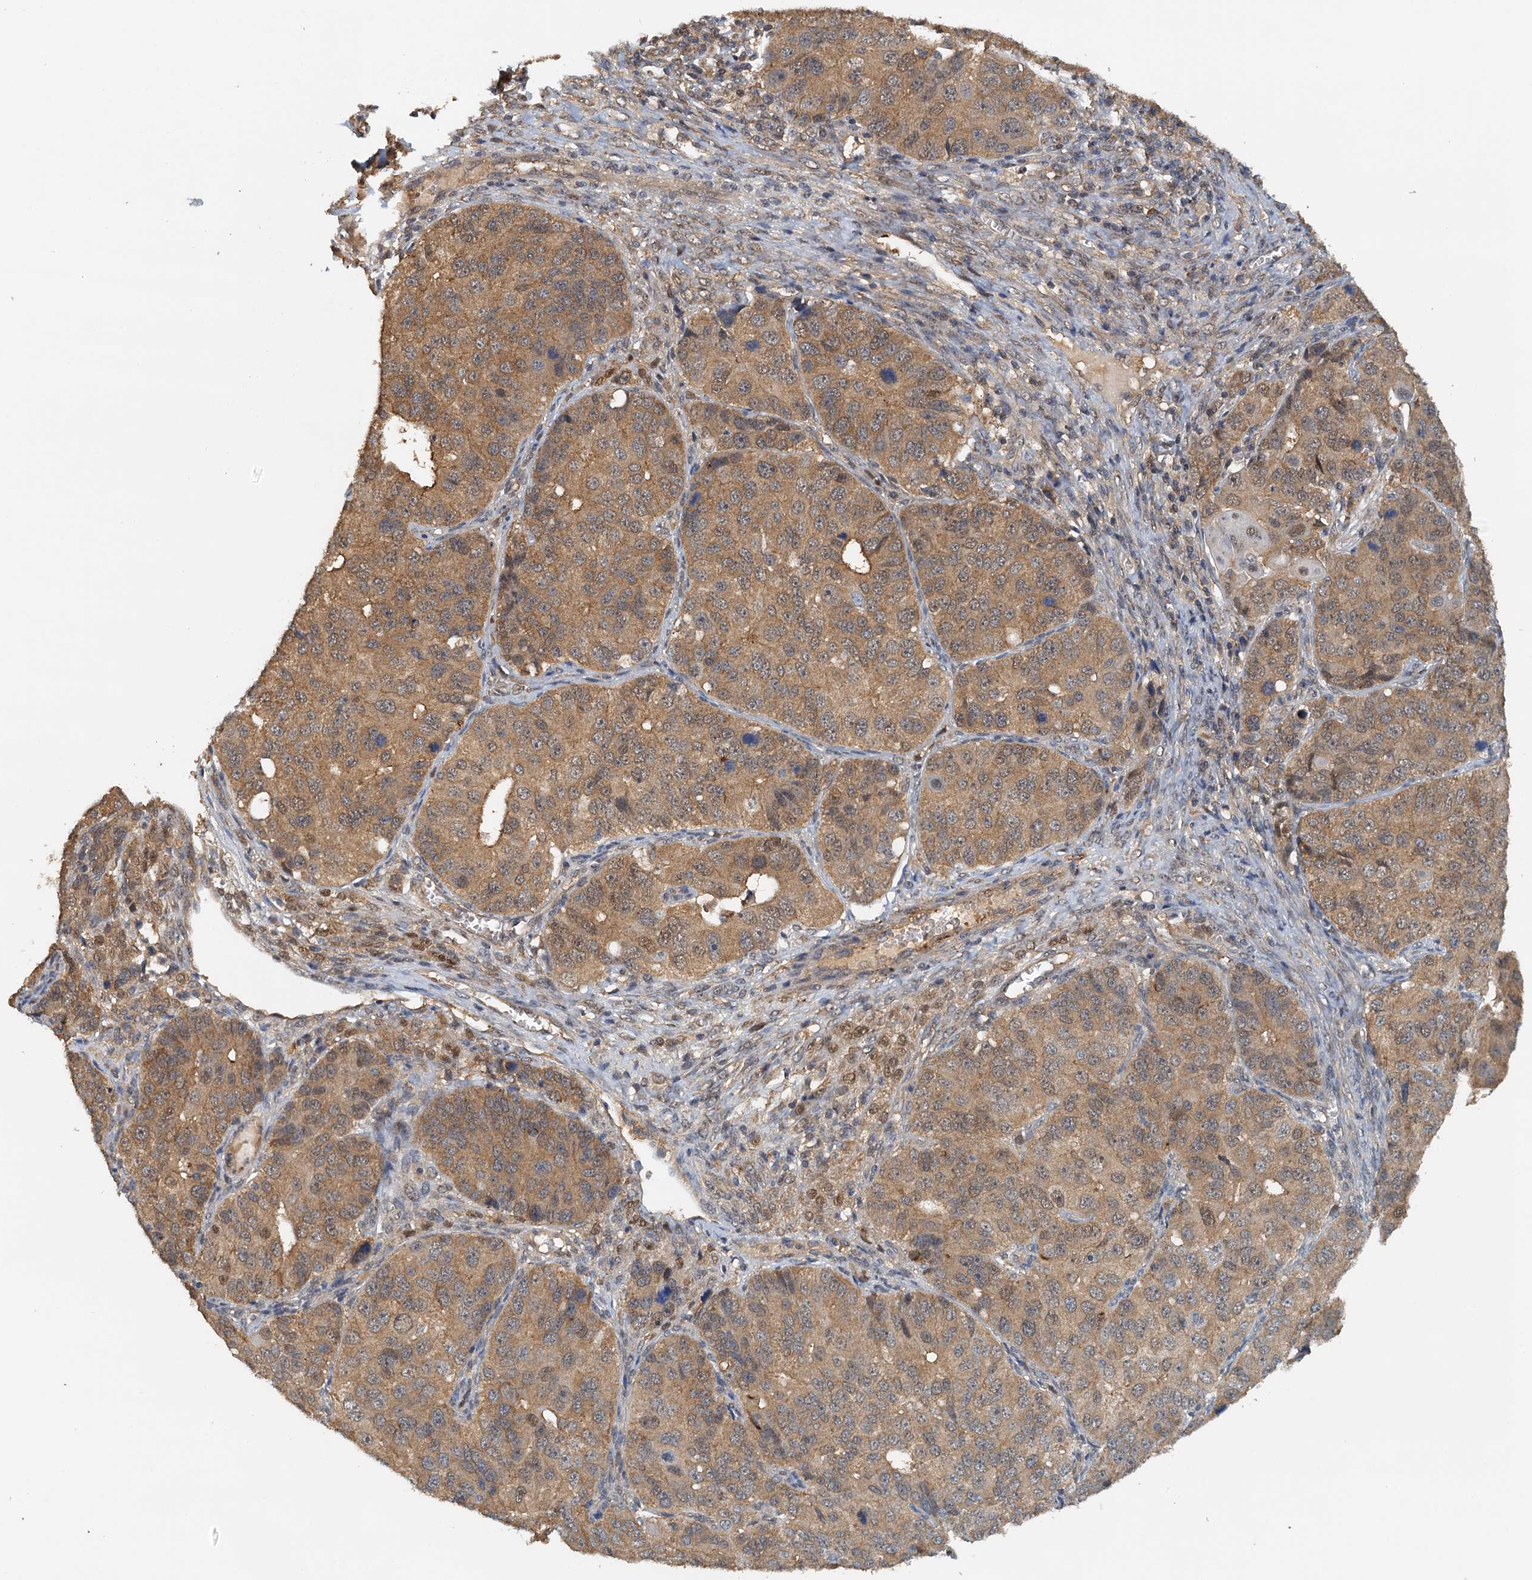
{"staining": {"intensity": "moderate", "quantity": ">75%", "location": "cytoplasmic/membranous,nuclear"}, "tissue": "ovarian cancer", "cell_type": "Tumor cells", "image_type": "cancer", "snomed": [{"axis": "morphology", "description": "Carcinoma, endometroid"}, {"axis": "topography", "description": "Ovary"}], "caption": "This image reveals IHC staining of human ovarian cancer (endometroid carcinoma), with medium moderate cytoplasmic/membranous and nuclear staining in approximately >75% of tumor cells.", "gene": "UBL7", "patient": {"sex": "female", "age": 51}}